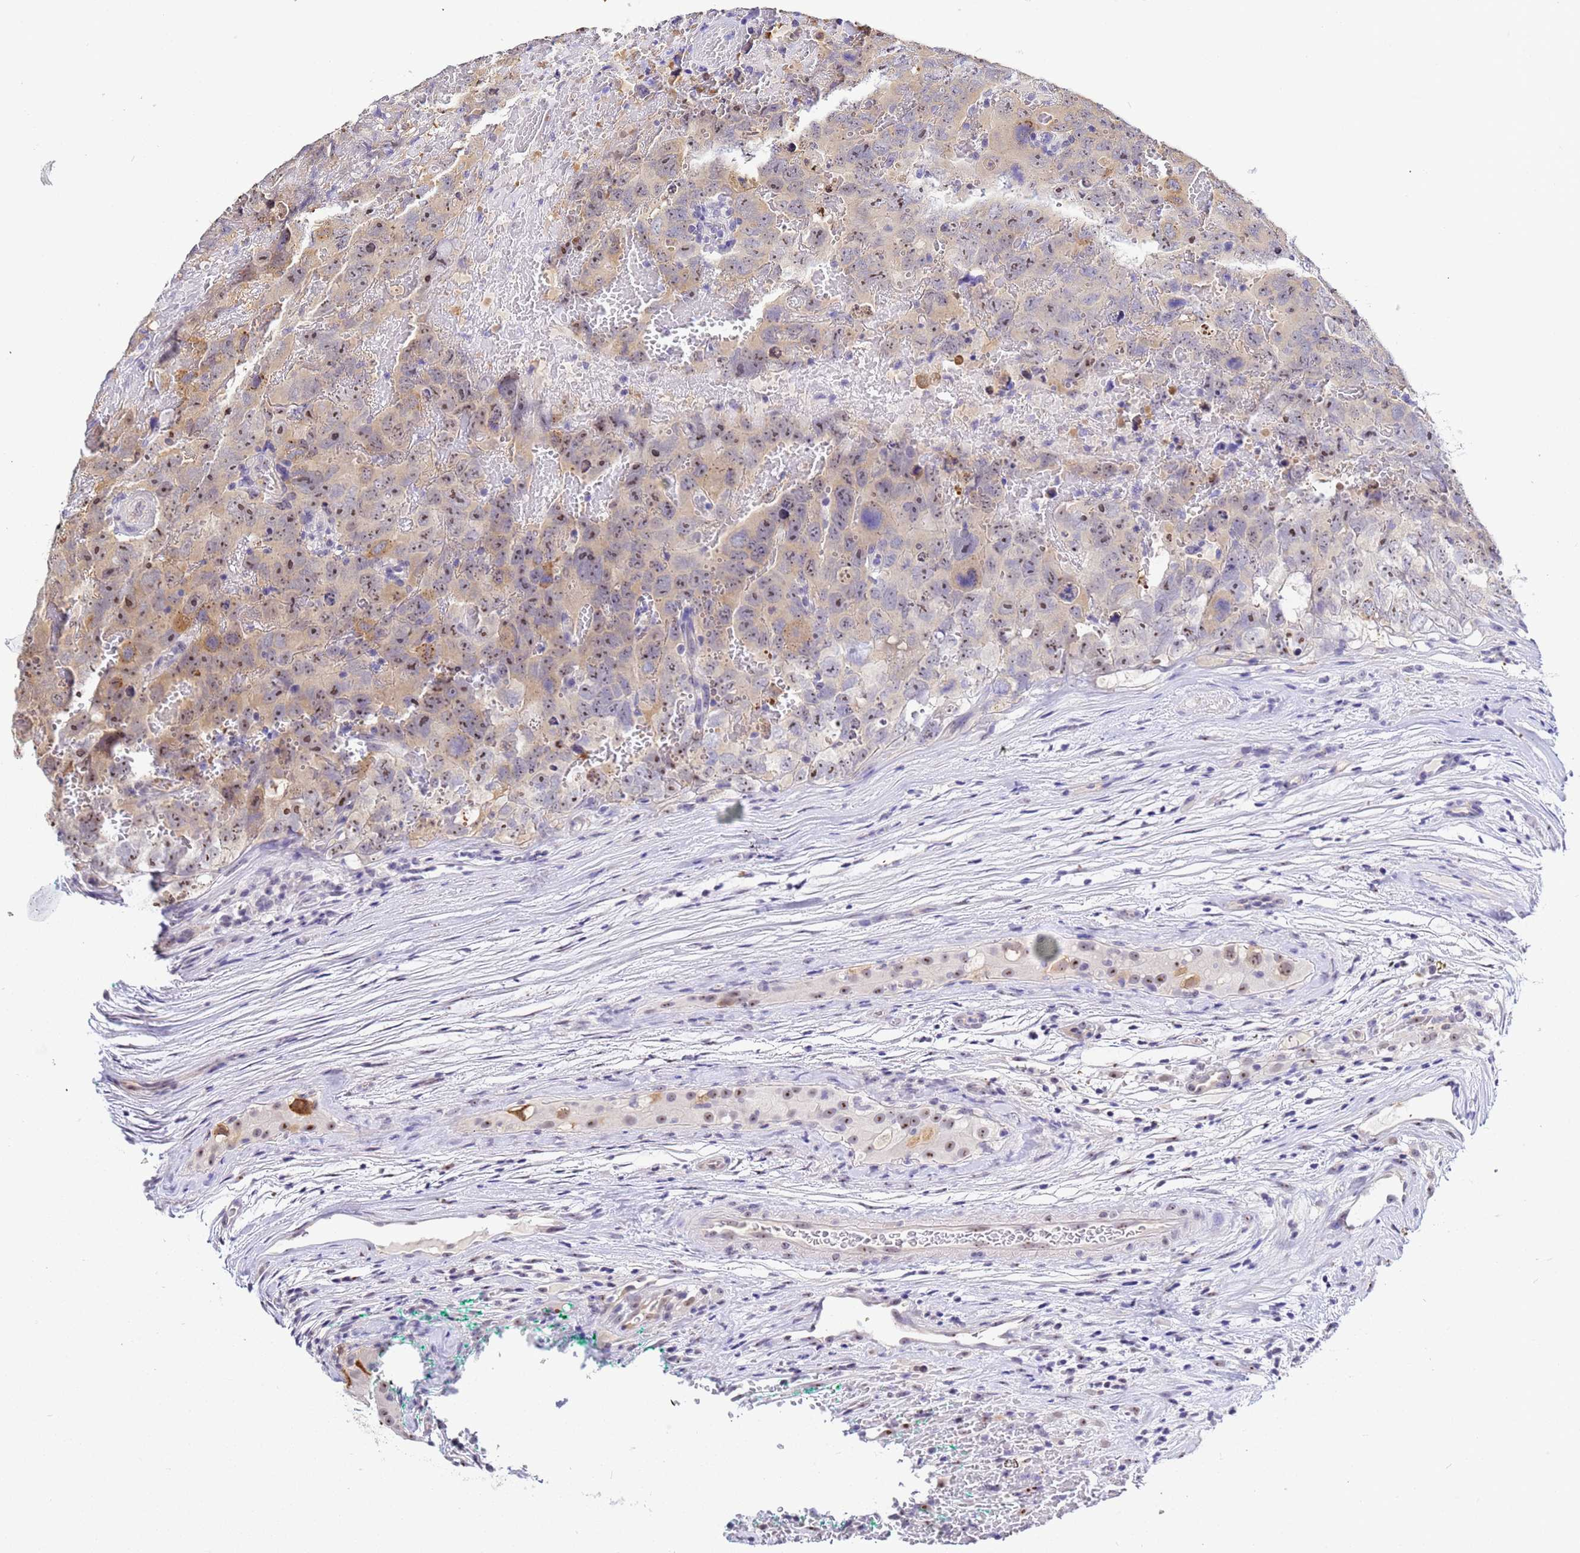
{"staining": {"intensity": "weak", "quantity": ">75%", "location": "cytoplasmic/membranous,nuclear"}, "tissue": "testis cancer", "cell_type": "Tumor cells", "image_type": "cancer", "snomed": [{"axis": "morphology", "description": "Carcinoma, Embryonal, NOS"}, {"axis": "topography", "description": "Testis"}], "caption": "Immunohistochemical staining of testis cancer (embryonal carcinoma) exhibits low levels of weak cytoplasmic/membranous and nuclear staining in about >75% of tumor cells.", "gene": "ACTL6B", "patient": {"sex": "male", "age": 45}}